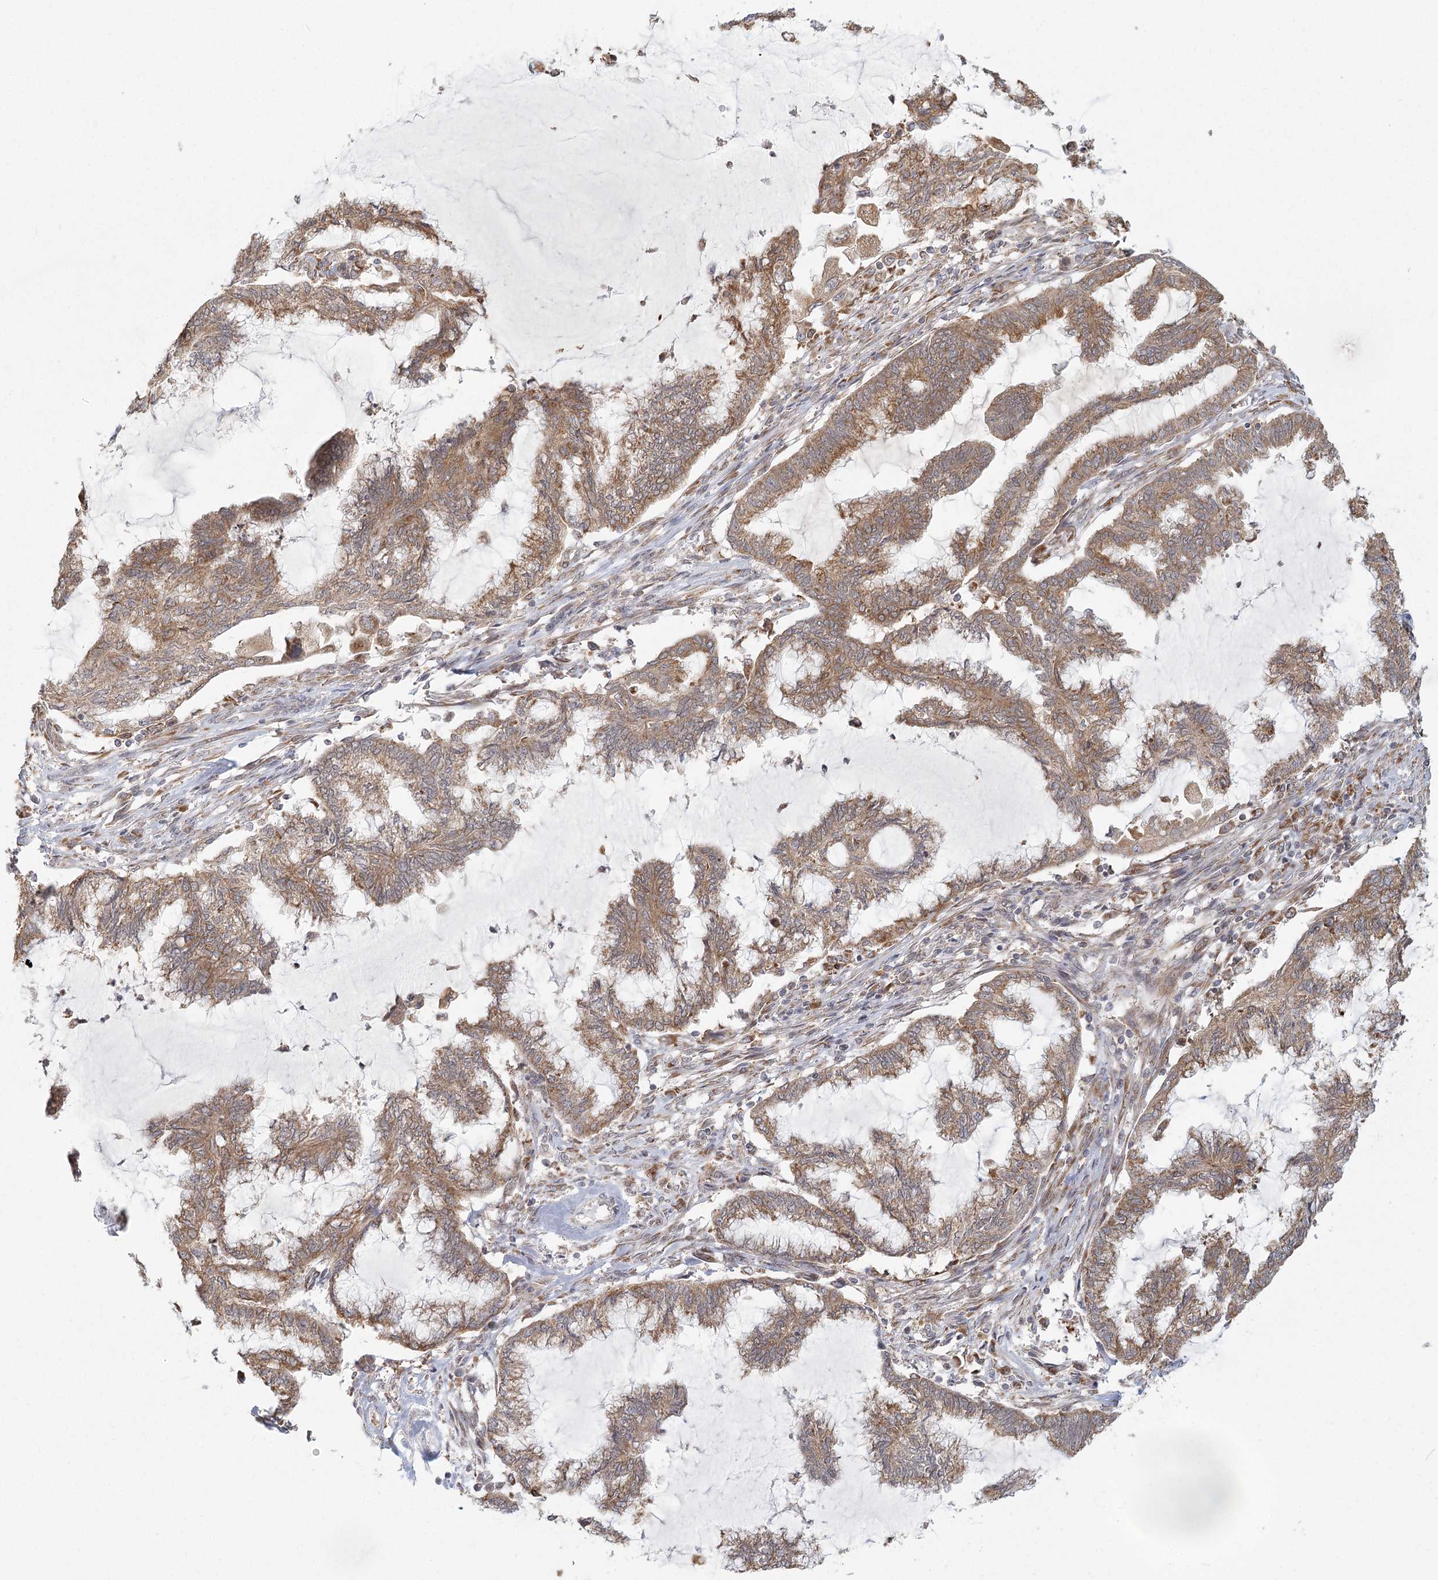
{"staining": {"intensity": "moderate", "quantity": ">75%", "location": "cytoplasmic/membranous"}, "tissue": "endometrial cancer", "cell_type": "Tumor cells", "image_type": "cancer", "snomed": [{"axis": "morphology", "description": "Adenocarcinoma, NOS"}, {"axis": "topography", "description": "Endometrium"}], "caption": "Brown immunohistochemical staining in human endometrial cancer (adenocarcinoma) displays moderate cytoplasmic/membranous staining in about >75% of tumor cells.", "gene": "LACTB", "patient": {"sex": "female", "age": 86}}